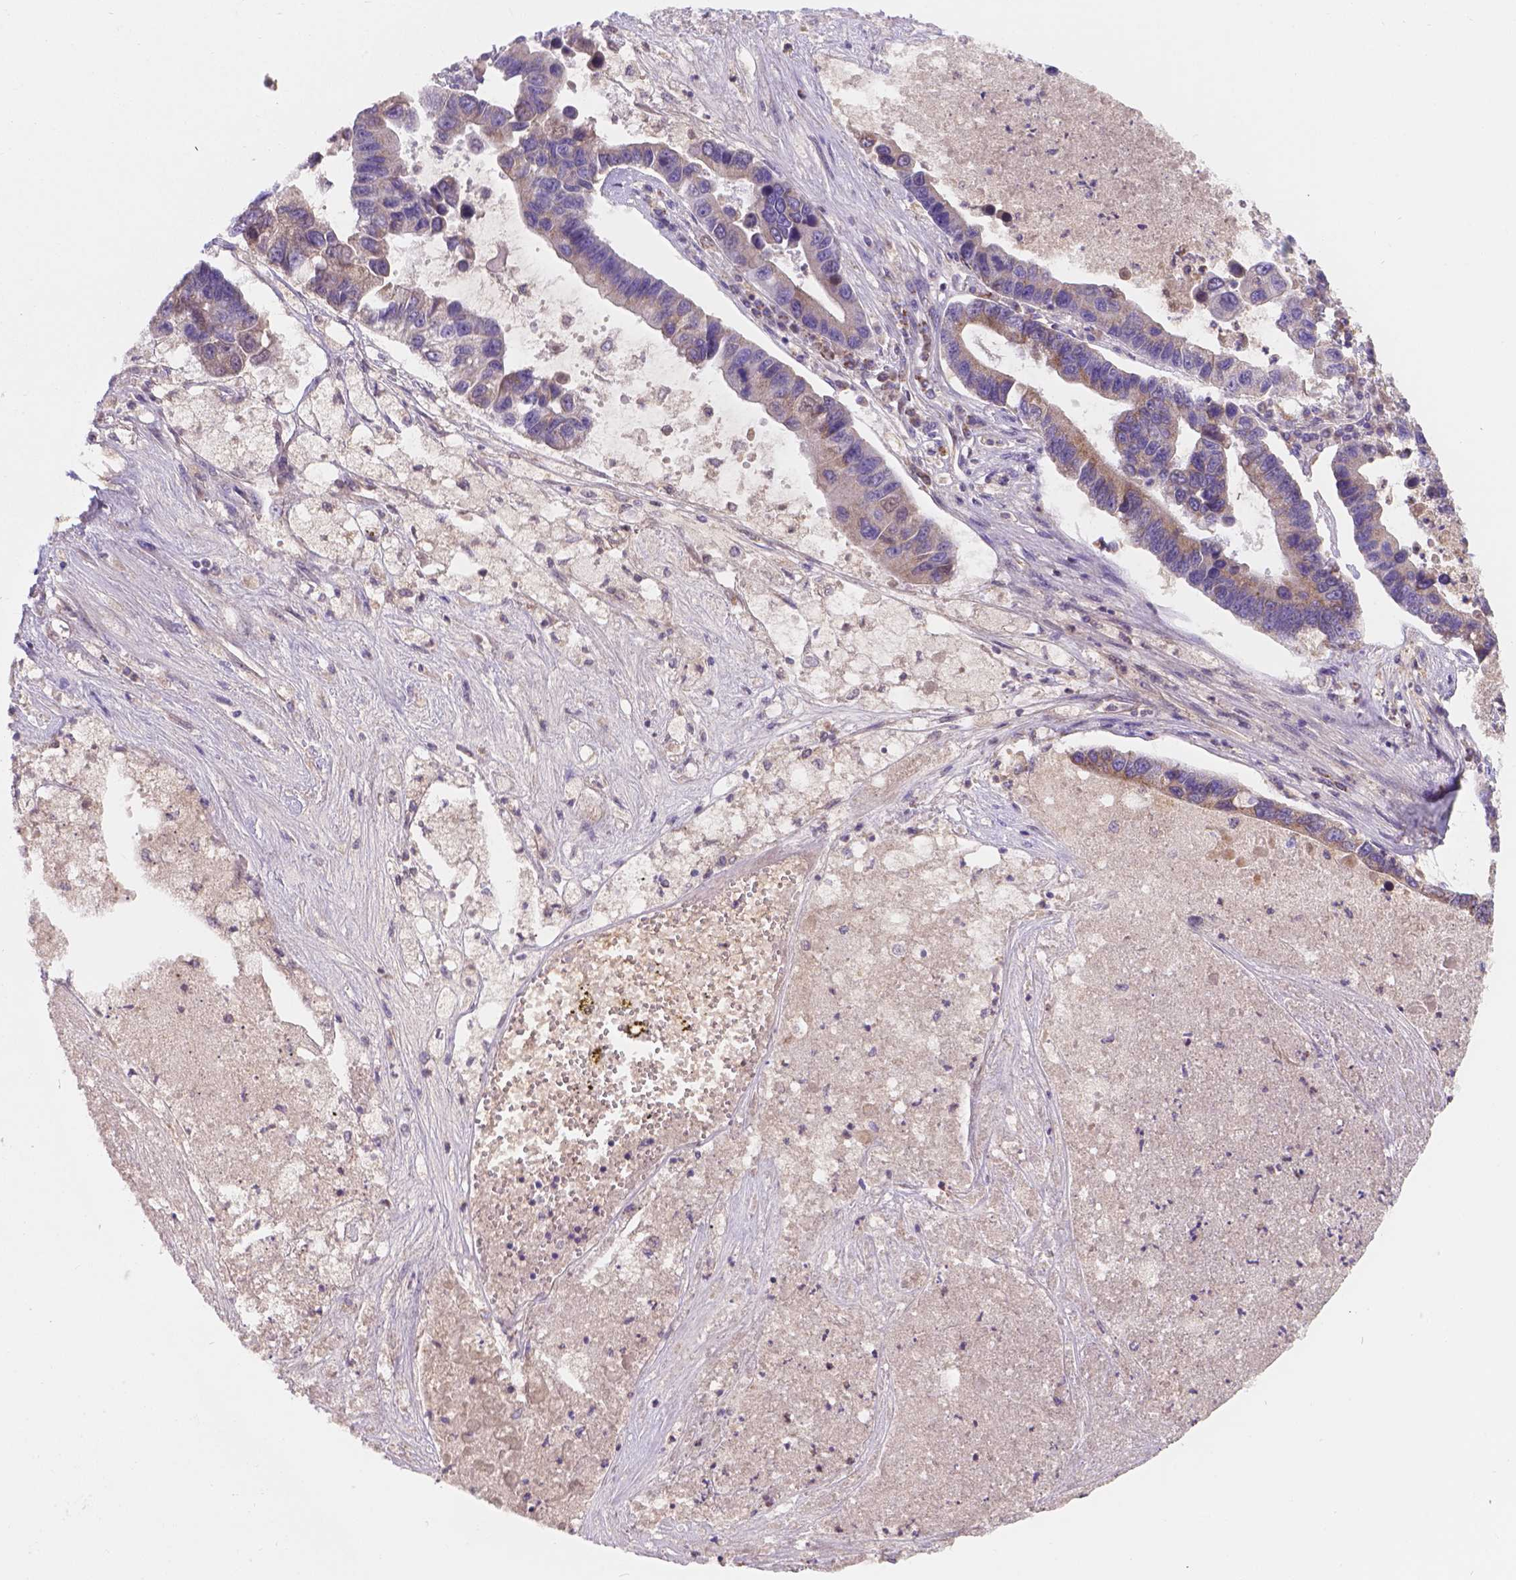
{"staining": {"intensity": "moderate", "quantity": ">75%", "location": "cytoplasmic/membranous"}, "tissue": "lung cancer", "cell_type": "Tumor cells", "image_type": "cancer", "snomed": [{"axis": "morphology", "description": "Adenocarcinoma, NOS"}, {"axis": "topography", "description": "Bronchus"}, {"axis": "topography", "description": "Lung"}], "caption": "DAB immunohistochemical staining of lung cancer (adenocarcinoma) displays moderate cytoplasmic/membranous protein positivity in about >75% of tumor cells.", "gene": "CDK10", "patient": {"sex": "female", "age": 51}}